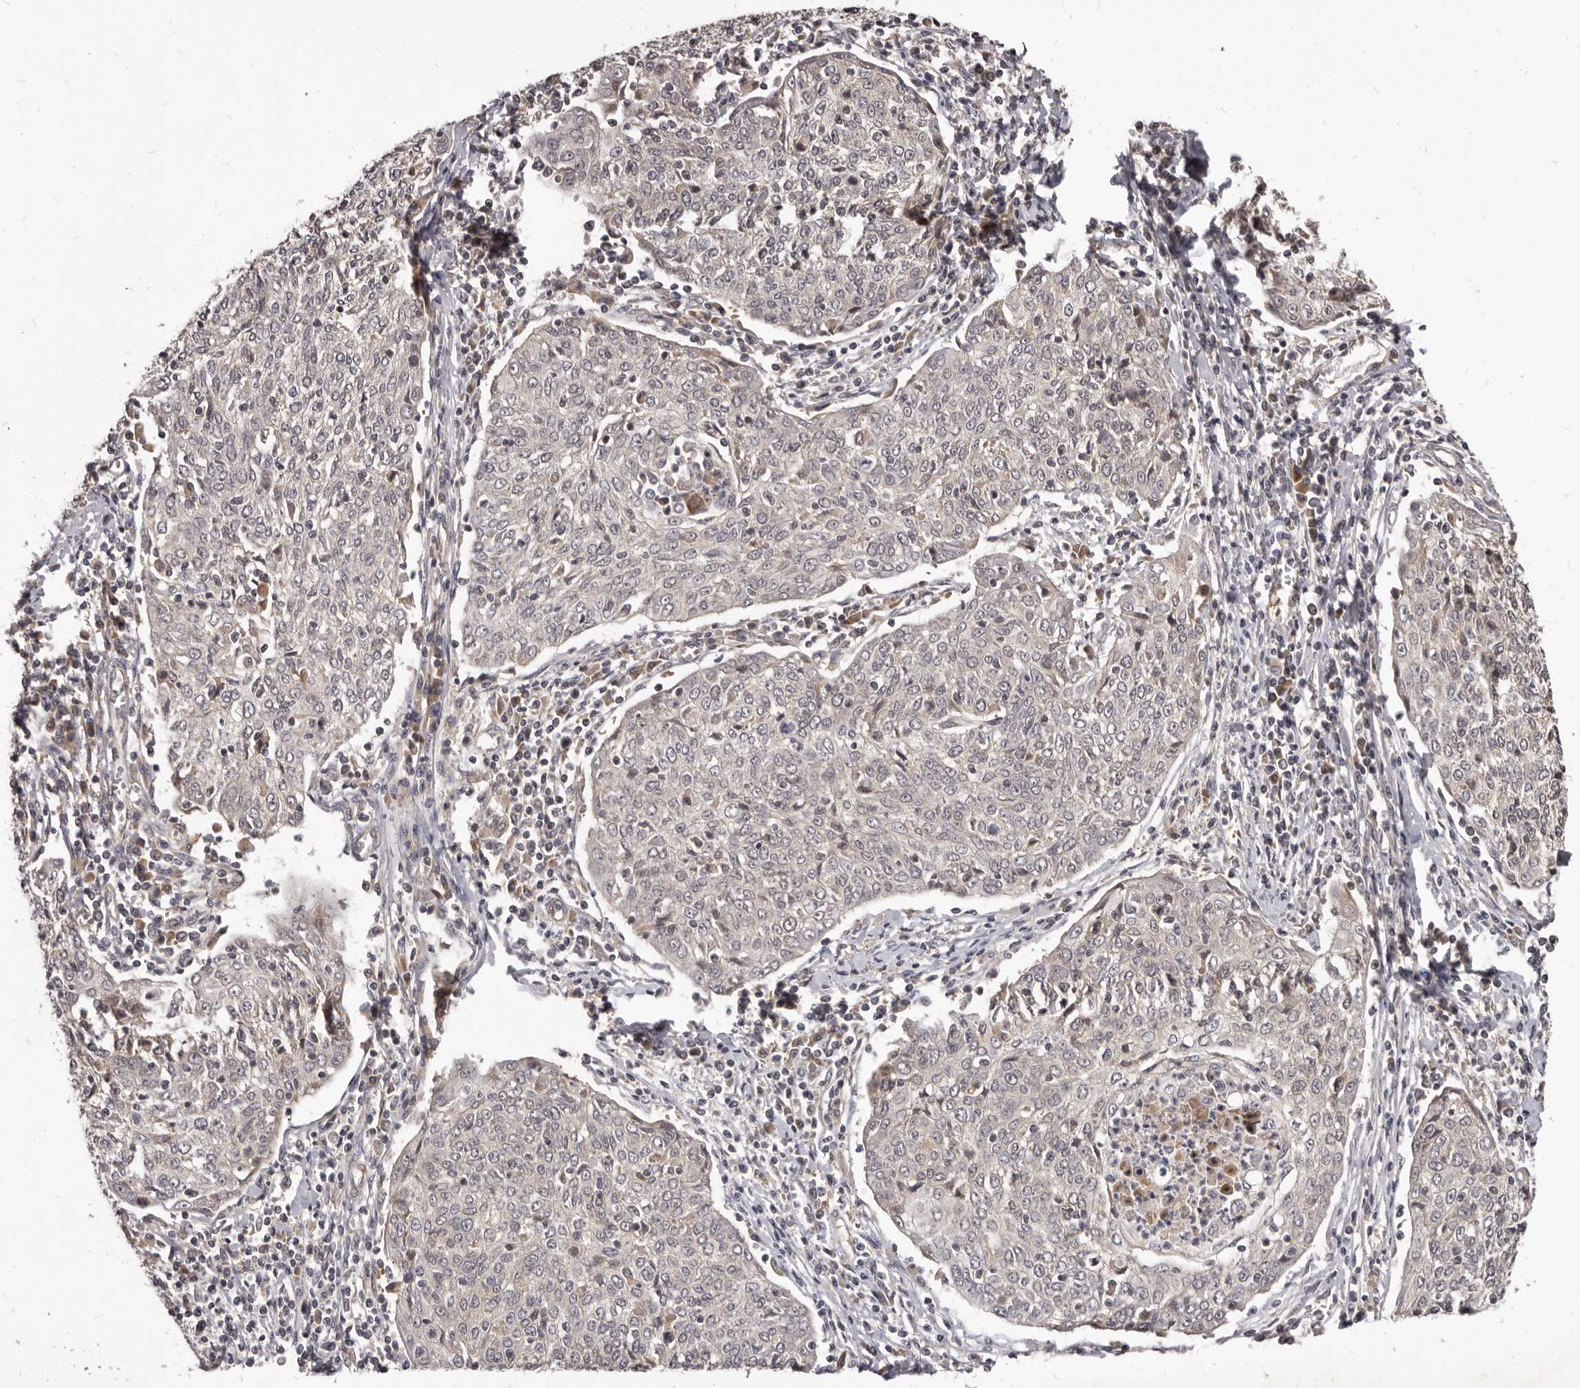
{"staining": {"intensity": "negative", "quantity": "none", "location": "none"}, "tissue": "cervical cancer", "cell_type": "Tumor cells", "image_type": "cancer", "snomed": [{"axis": "morphology", "description": "Squamous cell carcinoma, NOS"}, {"axis": "topography", "description": "Cervix"}], "caption": "Immunohistochemical staining of cervical cancer (squamous cell carcinoma) demonstrates no significant expression in tumor cells. Nuclei are stained in blue.", "gene": "GABPB2", "patient": {"sex": "female", "age": 48}}